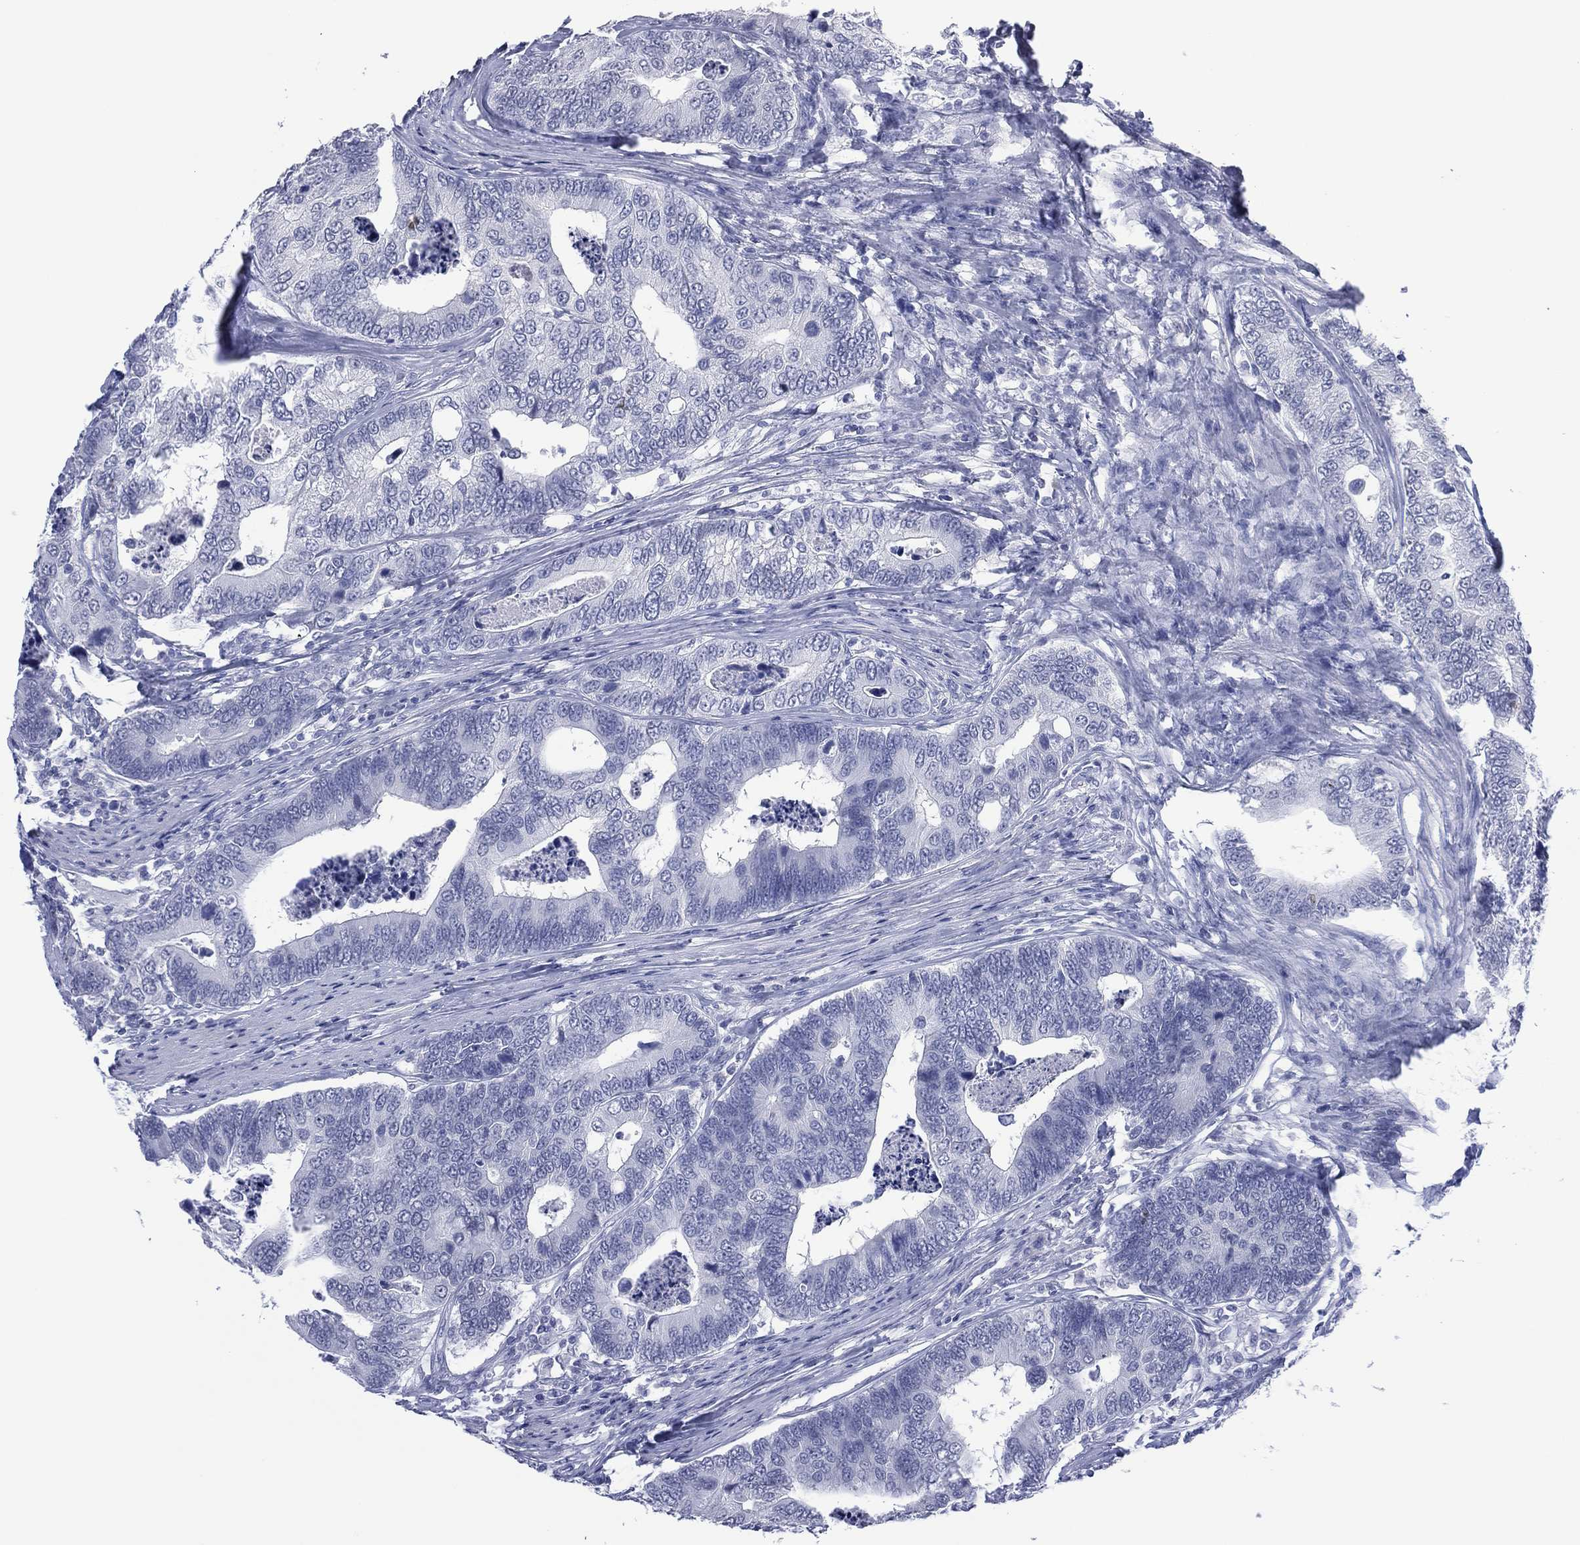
{"staining": {"intensity": "negative", "quantity": "none", "location": "none"}, "tissue": "colorectal cancer", "cell_type": "Tumor cells", "image_type": "cancer", "snomed": [{"axis": "morphology", "description": "Adenocarcinoma, NOS"}, {"axis": "topography", "description": "Colon"}], "caption": "High power microscopy histopathology image of an immunohistochemistry histopathology image of colorectal cancer, revealing no significant staining in tumor cells.", "gene": "UTF1", "patient": {"sex": "female", "age": 72}}